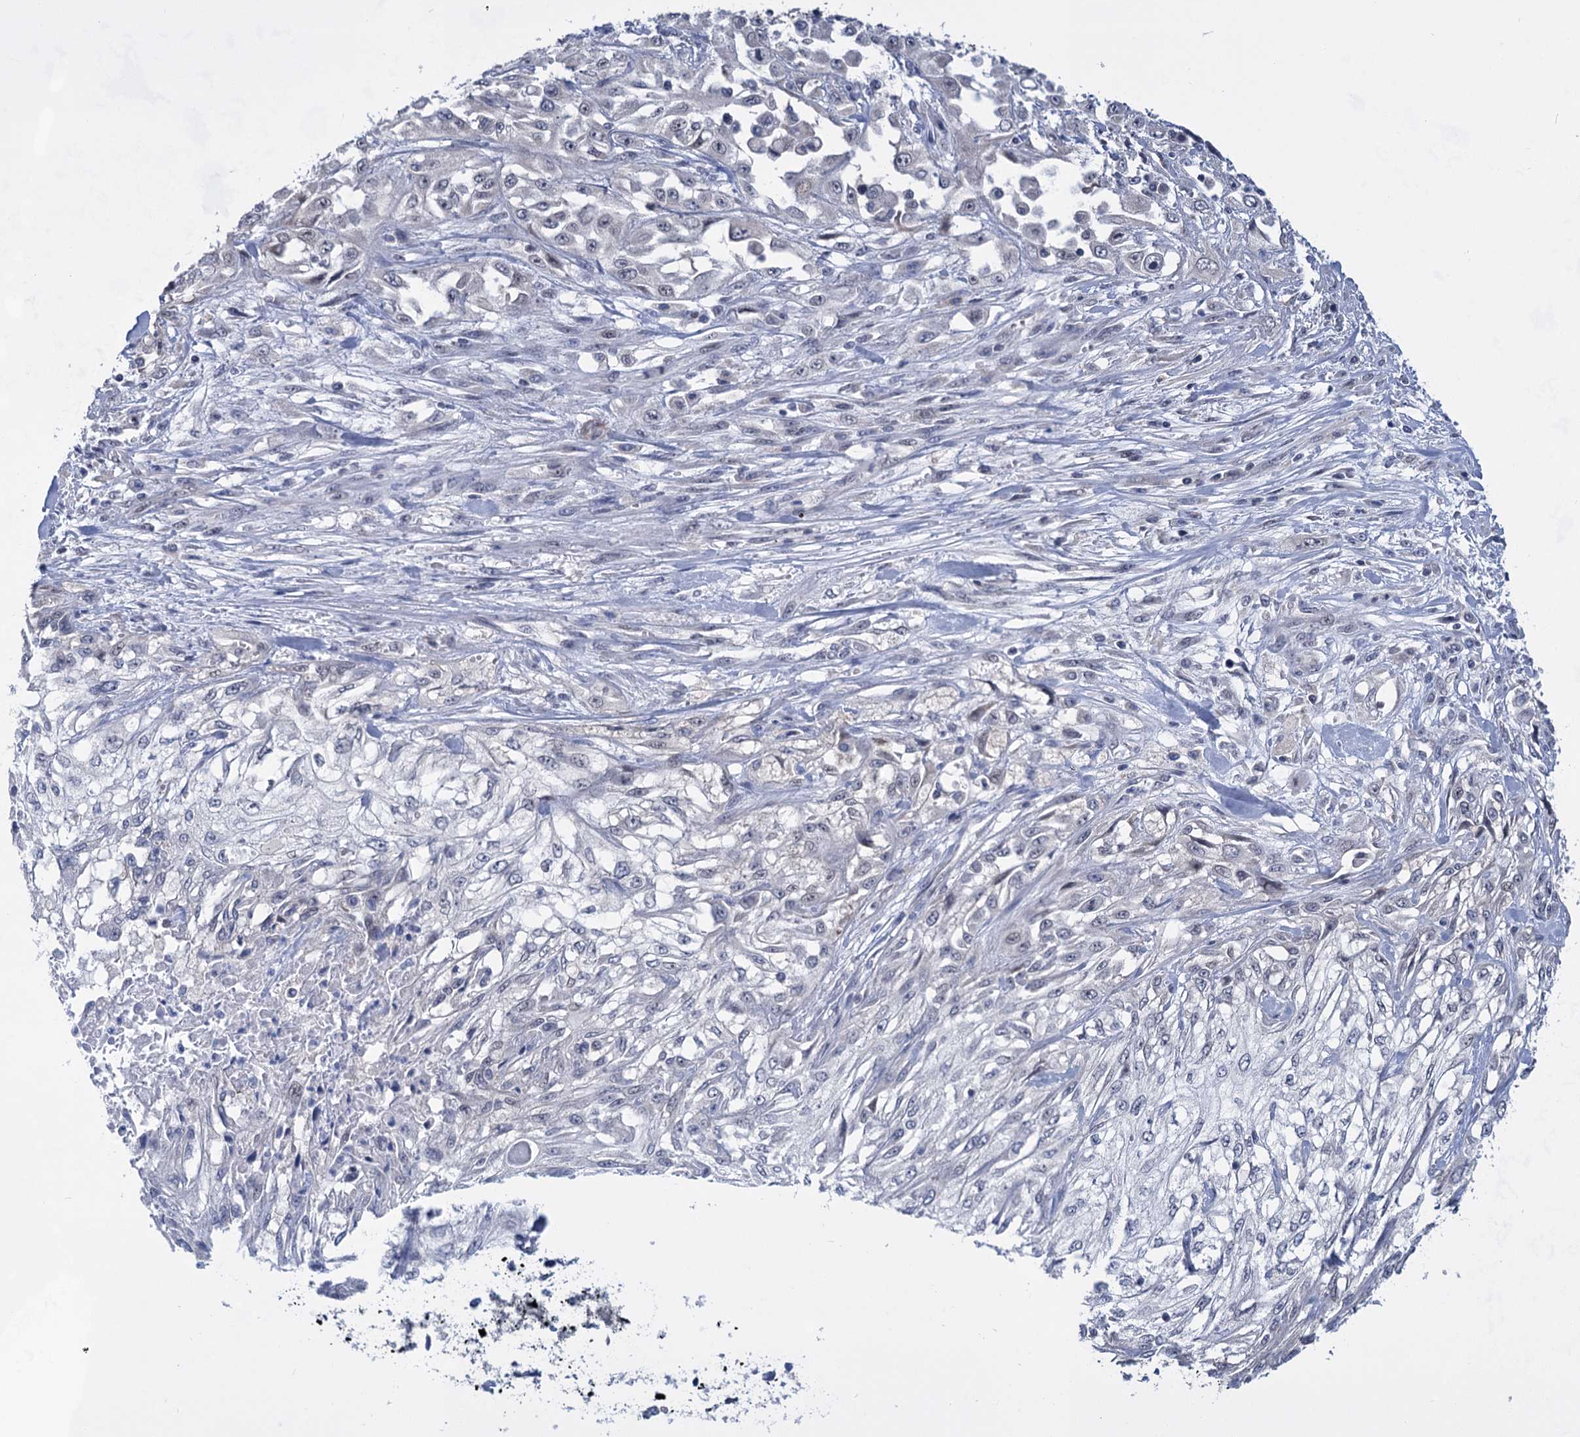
{"staining": {"intensity": "negative", "quantity": "none", "location": "none"}, "tissue": "skin cancer", "cell_type": "Tumor cells", "image_type": "cancer", "snomed": [{"axis": "morphology", "description": "Squamous cell carcinoma, NOS"}, {"axis": "morphology", "description": "Squamous cell carcinoma, metastatic, NOS"}, {"axis": "topography", "description": "Skin"}, {"axis": "topography", "description": "Lymph node"}], "caption": "Tumor cells show no significant protein positivity in metastatic squamous cell carcinoma (skin).", "gene": "TTC17", "patient": {"sex": "male", "age": 75}}